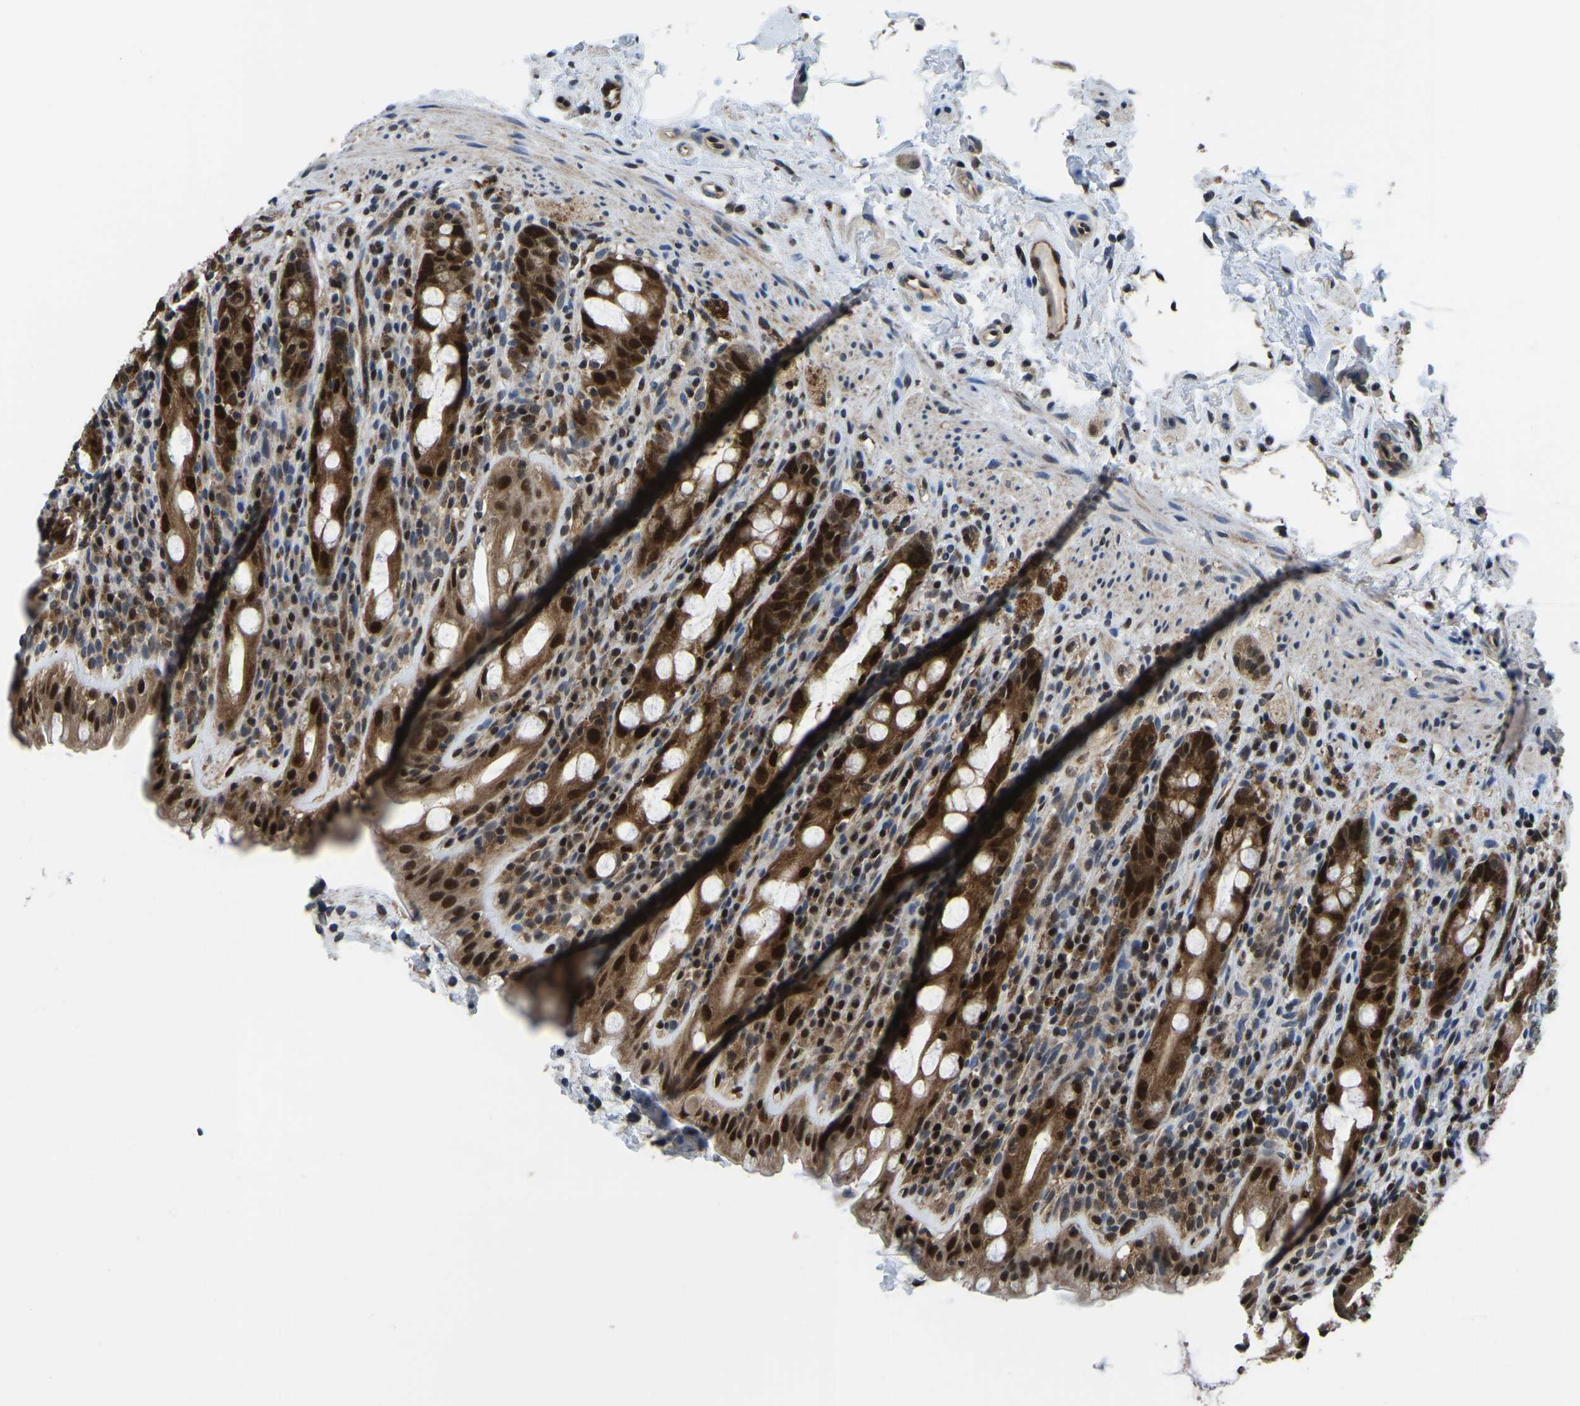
{"staining": {"intensity": "strong", "quantity": ">75%", "location": "cytoplasmic/membranous,nuclear"}, "tissue": "rectum", "cell_type": "Glandular cells", "image_type": "normal", "snomed": [{"axis": "morphology", "description": "Normal tissue, NOS"}, {"axis": "topography", "description": "Rectum"}], "caption": "Rectum was stained to show a protein in brown. There is high levels of strong cytoplasmic/membranous,nuclear positivity in approximately >75% of glandular cells. The staining was performed using DAB (3,3'-diaminobenzidine), with brown indicating positive protein expression. Nuclei are stained blue with hematoxylin.", "gene": "DFFA", "patient": {"sex": "male", "age": 44}}